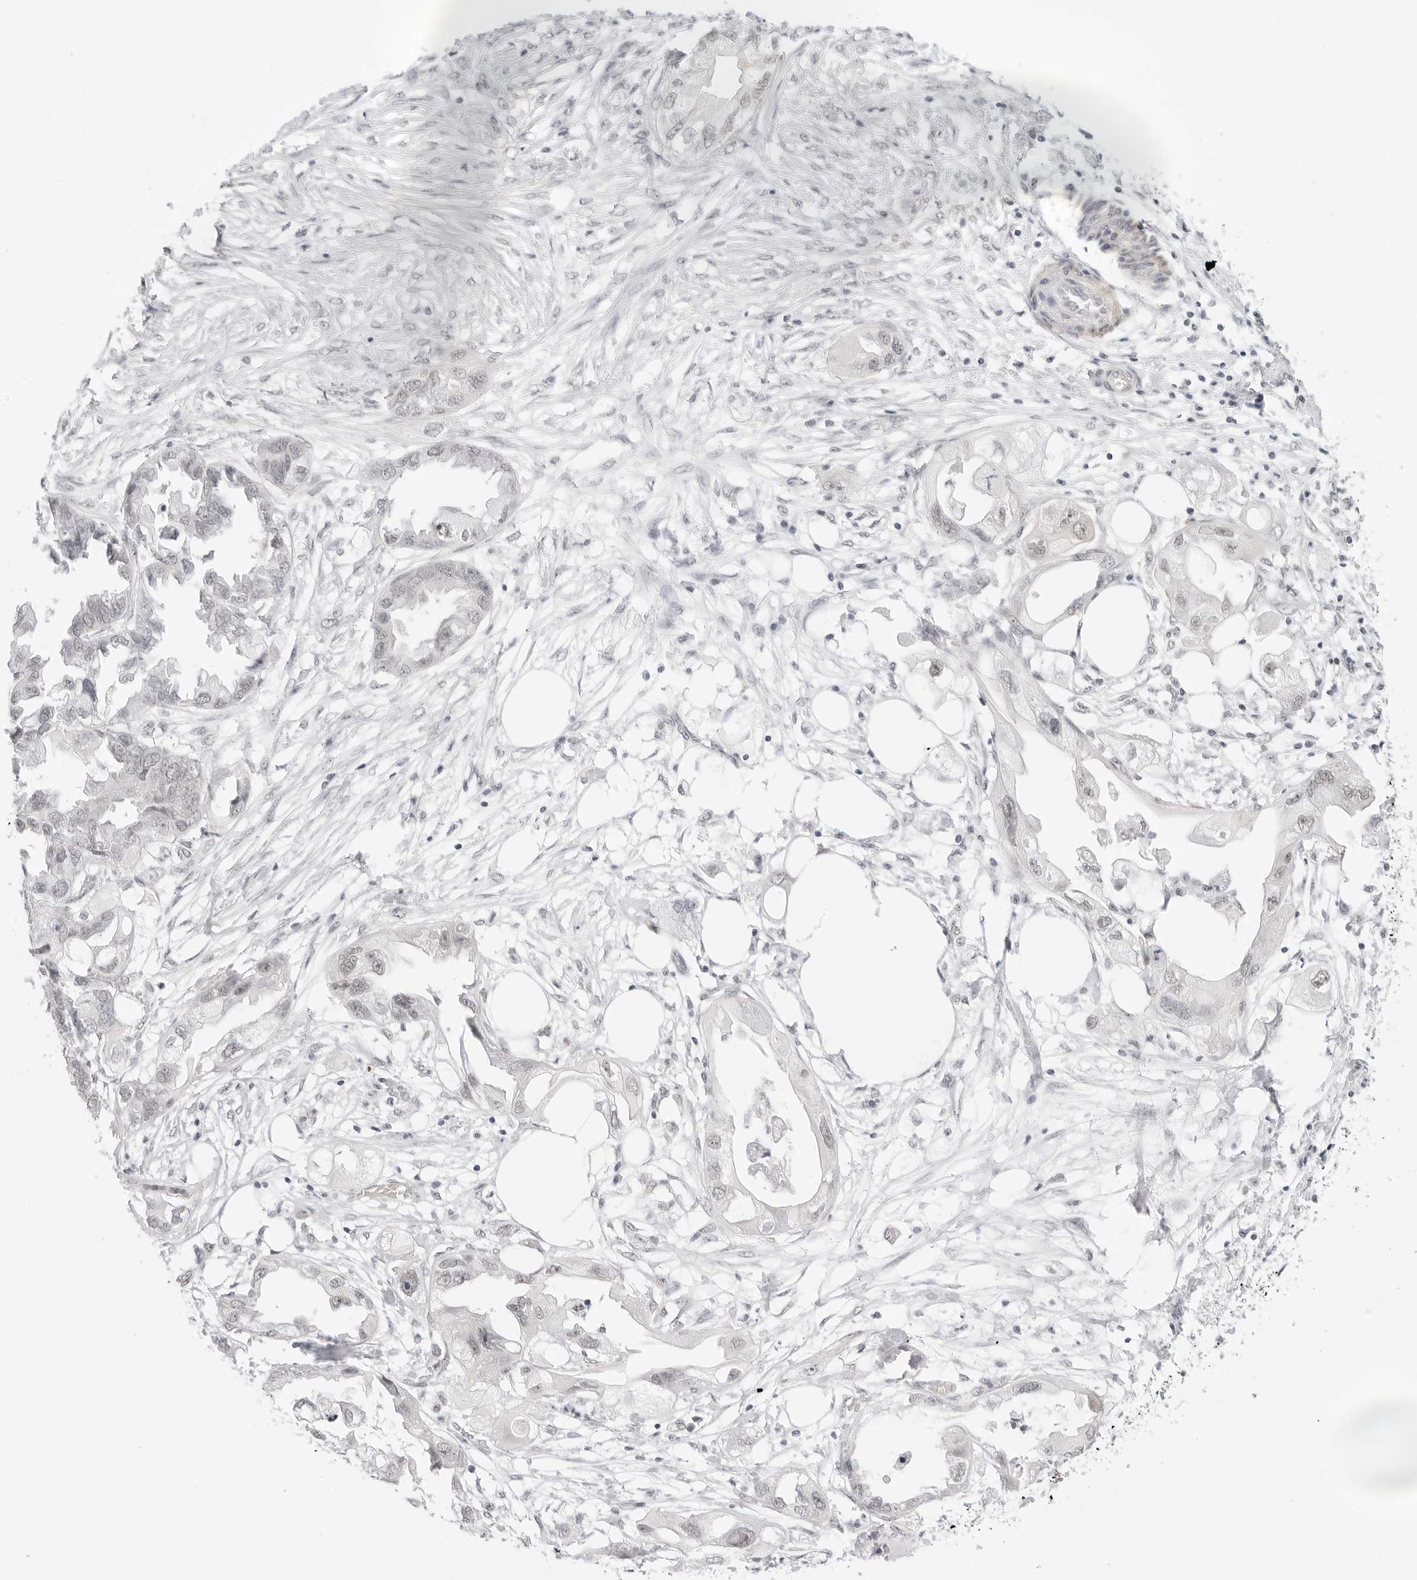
{"staining": {"intensity": "negative", "quantity": "none", "location": "none"}, "tissue": "endometrial cancer", "cell_type": "Tumor cells", "image_type": "cancer", "snomed": [{"axis": "morphology", "description": "Adenocarcinoma, NOS"}, {"axis": "morphology", "description": "Adenocarcinoma, metastatic, NOS"}, {"axis": "topography", "description": "Adipose tissue"}, {"axis": "topography", "description": "Endometrium"}], "caption": "Tumor cells show no significant expression in endometrial cancer. (DAB (3,3'-diaminobenzidine) immunohistochemistry (IHC), high magnification).", "gene": "TCIM", "patient": {"sex": "female", "age": 67}}